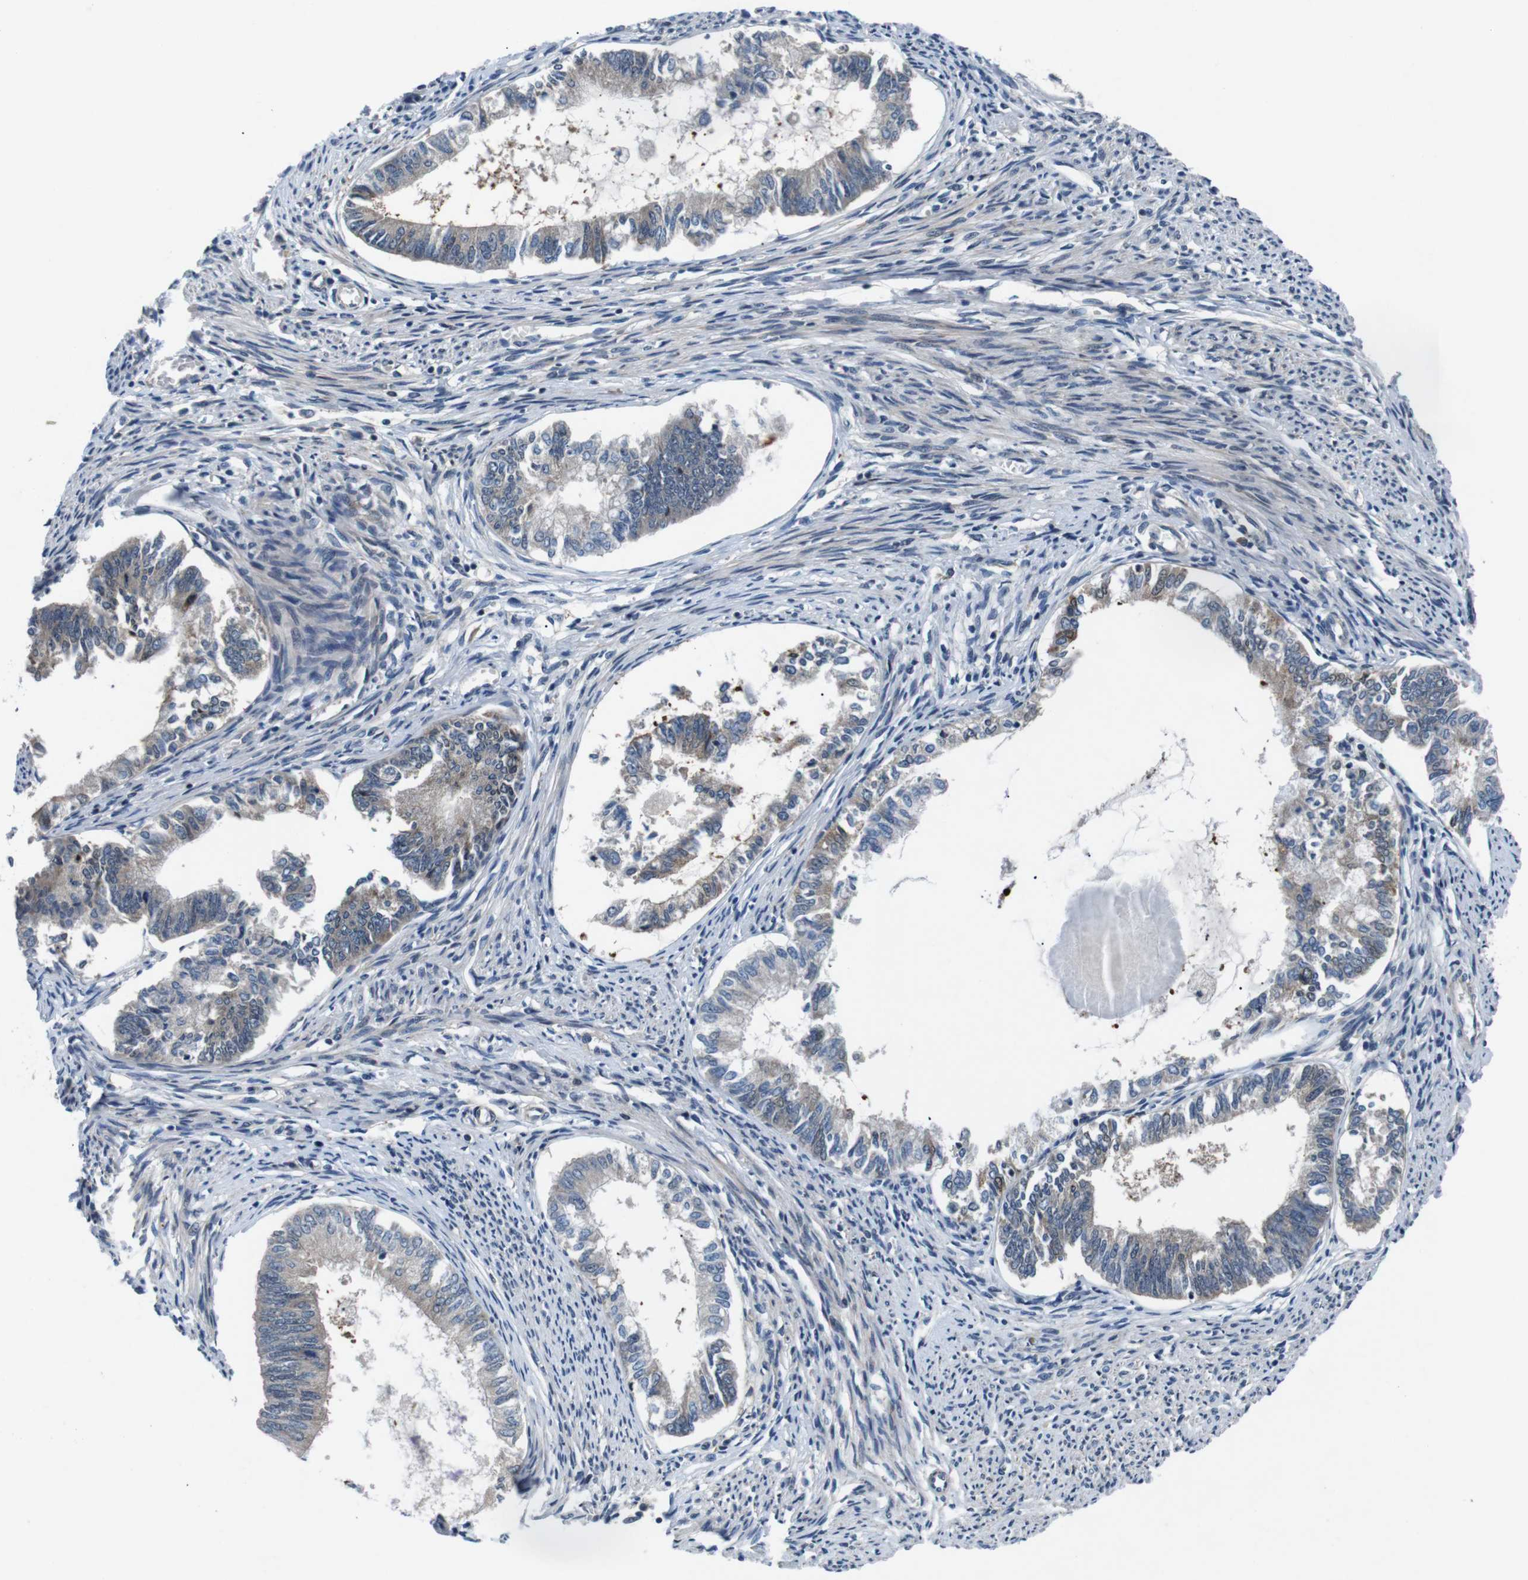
{"staining": {"intensity": "moderate", "quantity": "25%-75%", "location": "cytoplasmic/membranous"}, "tissue": "endometrial cancer", "cell_type": "Tumor cells", "image_type": "cancer", "snomed": [{"axis": "morphology", "description": "Adenocarcinoma, NOS"}, {"axis": "topography", "description": "Endometrium"}], "caption": "A brown stain labels moderate cytoplasmic/membranous expression of a protein in human adenocarcinoma (endometrial) tumor cells.", "gene": "JAK1", "patient": {"sex": "female", "age": 86}}